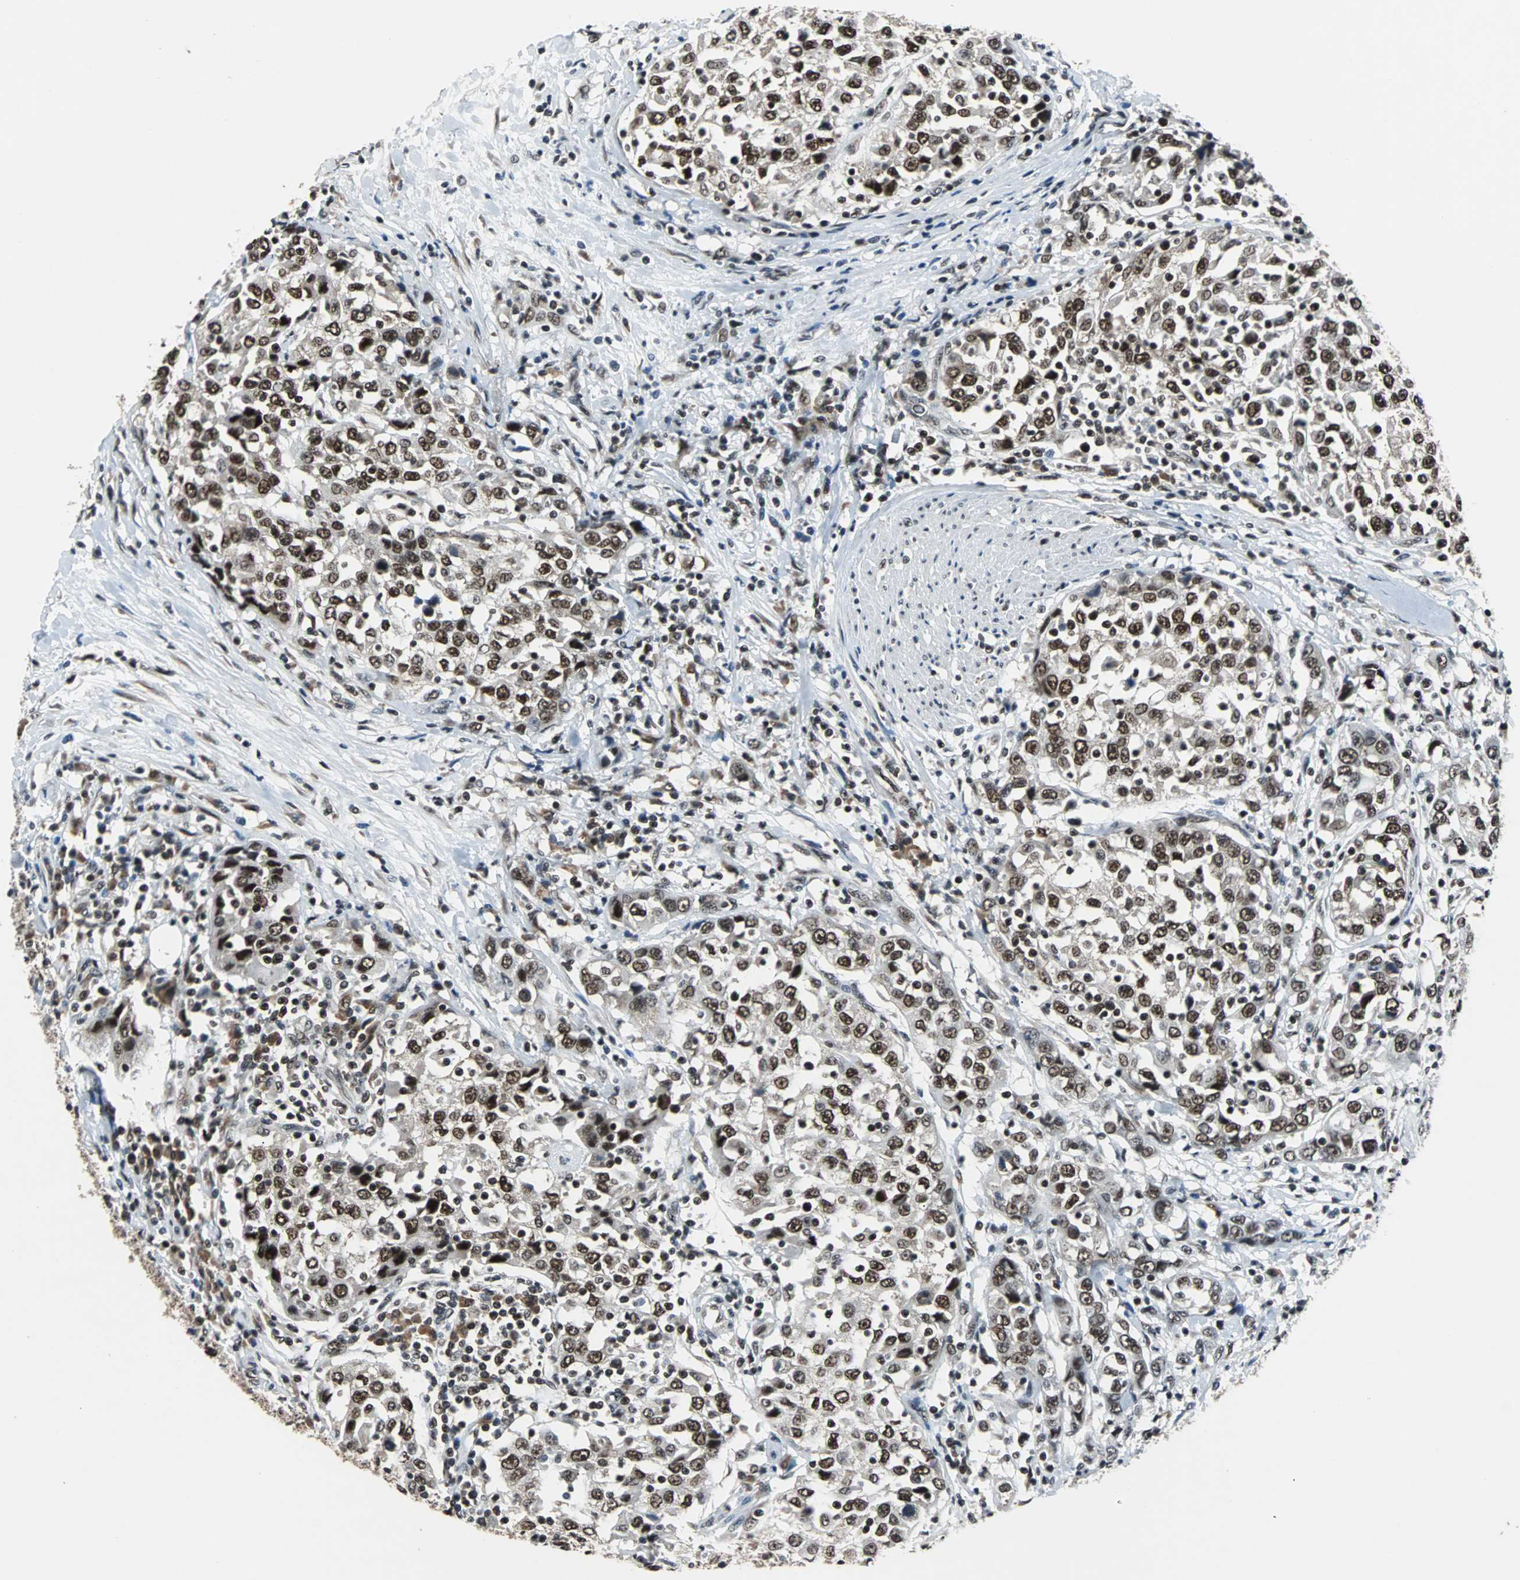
{"staining": {"intensity": "moderate", "quantity": ">75%", "location": "nuclear"}, "tissue": "urothelial cancer", "cell_type": "Tumor cells", "image_type": "cancer", "snomed": [{"axis": "morphology", "description": "Urothelial carcinoma, High grade"}, {"axis": "topography", "description": "Urinary bladder"}], "caption": "Moderate nuclear staining for a protein is appreciated in approximately >75% of tumor cells of high-grade urothelial carcinoma using IHC.", "gene": "USP28", "patient": {"sex": "female", "age": 80}}